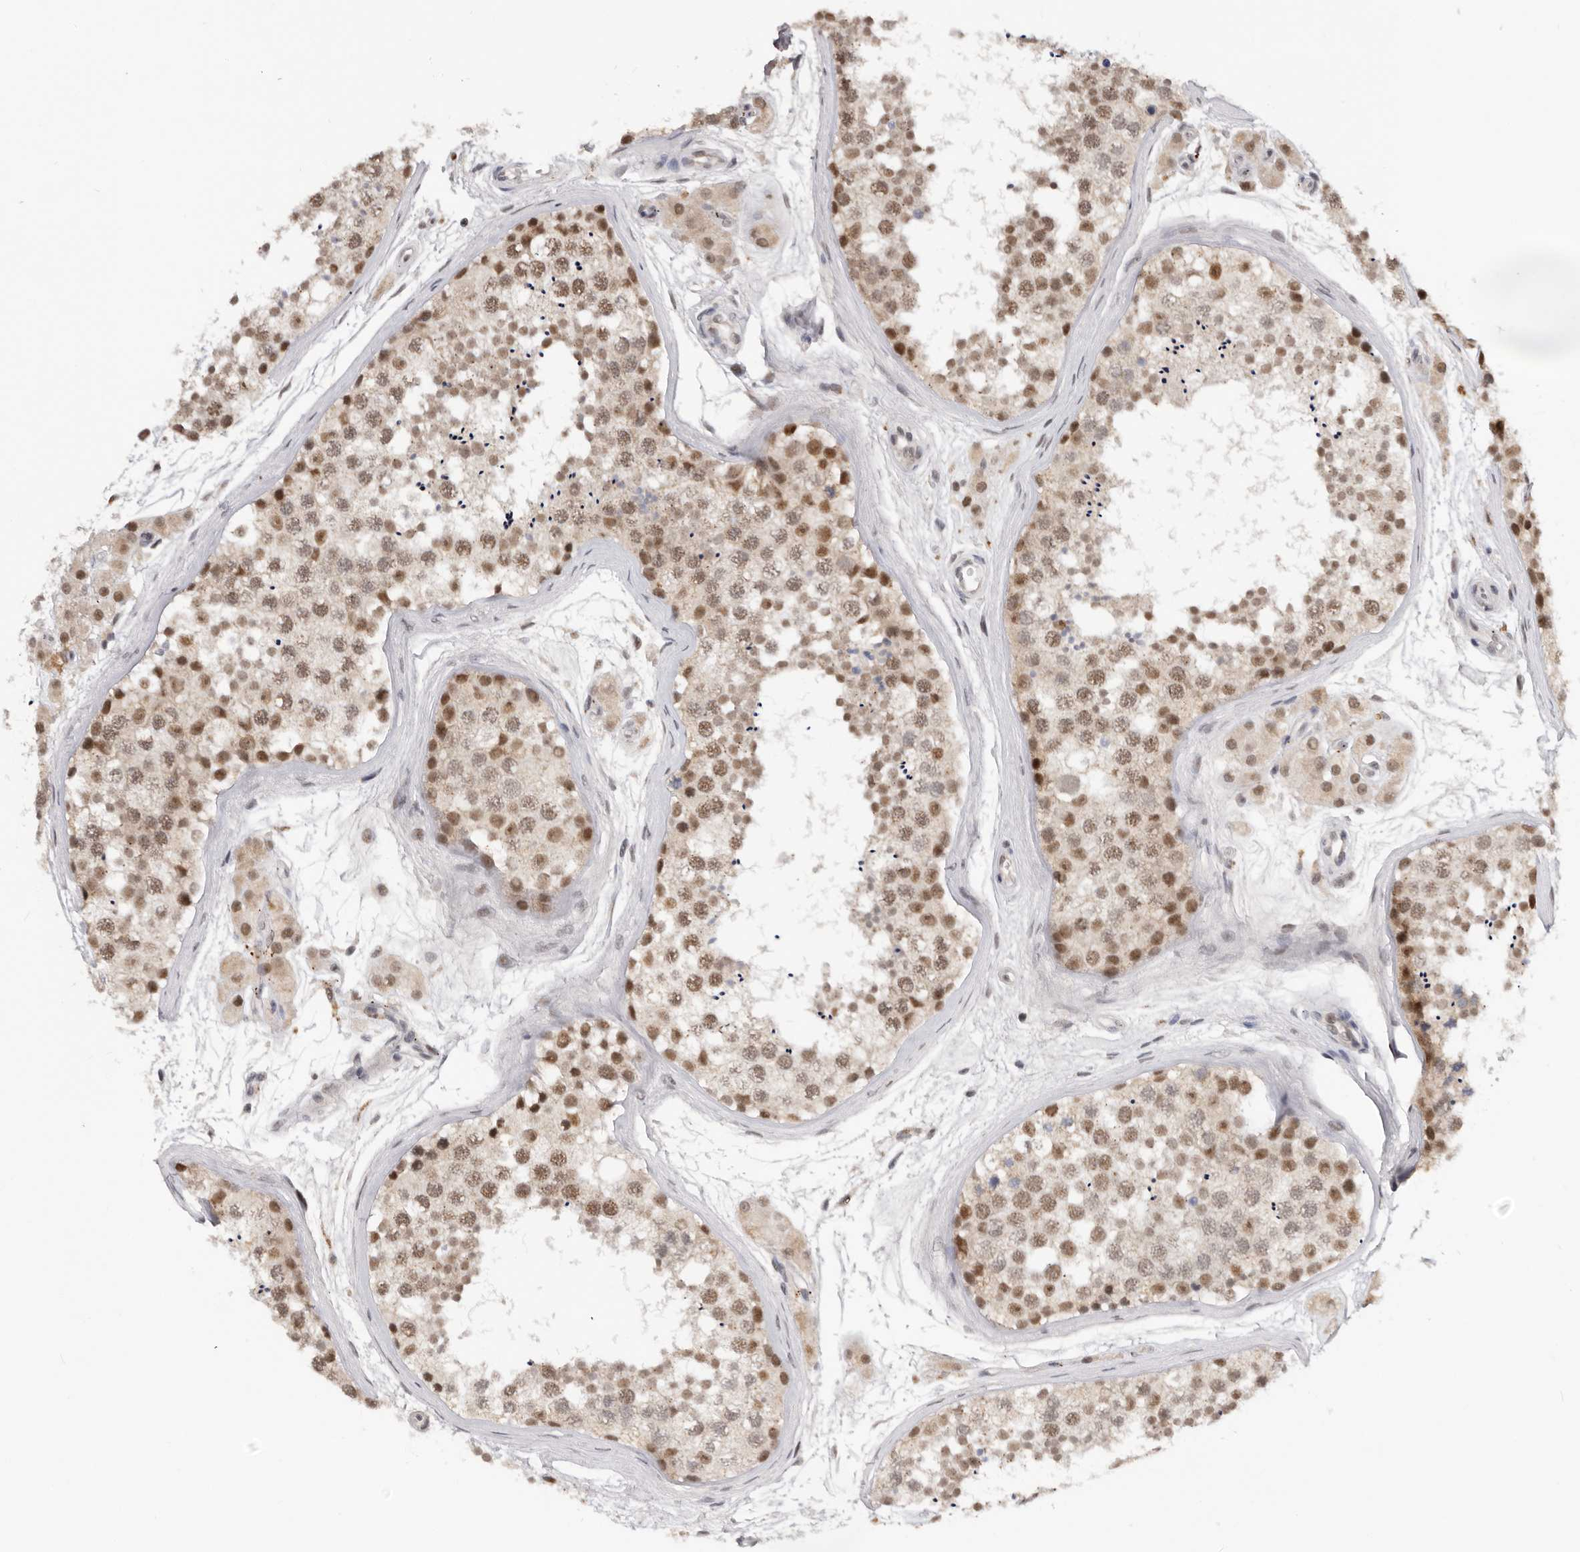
{"staining": {"intensity": "moderate", "quantity": ">75%", "location": "nuclear"}, "tissue": "testis", "cell_type": "Cells in seminiferous ducts", "image_type": "normal", "snomed": [{"axis": "morphology", "description": "Normal tissue, NOS"}, {"axis": "topography", "description": "Testis"}], "caption": "Protein staining of unremarkable testis shows moderate nuclear expression in approximately >75% of cells in seminiferous ducts.", "gene": "BRCA2", "patient": {"sex": "male", "age": 56}}